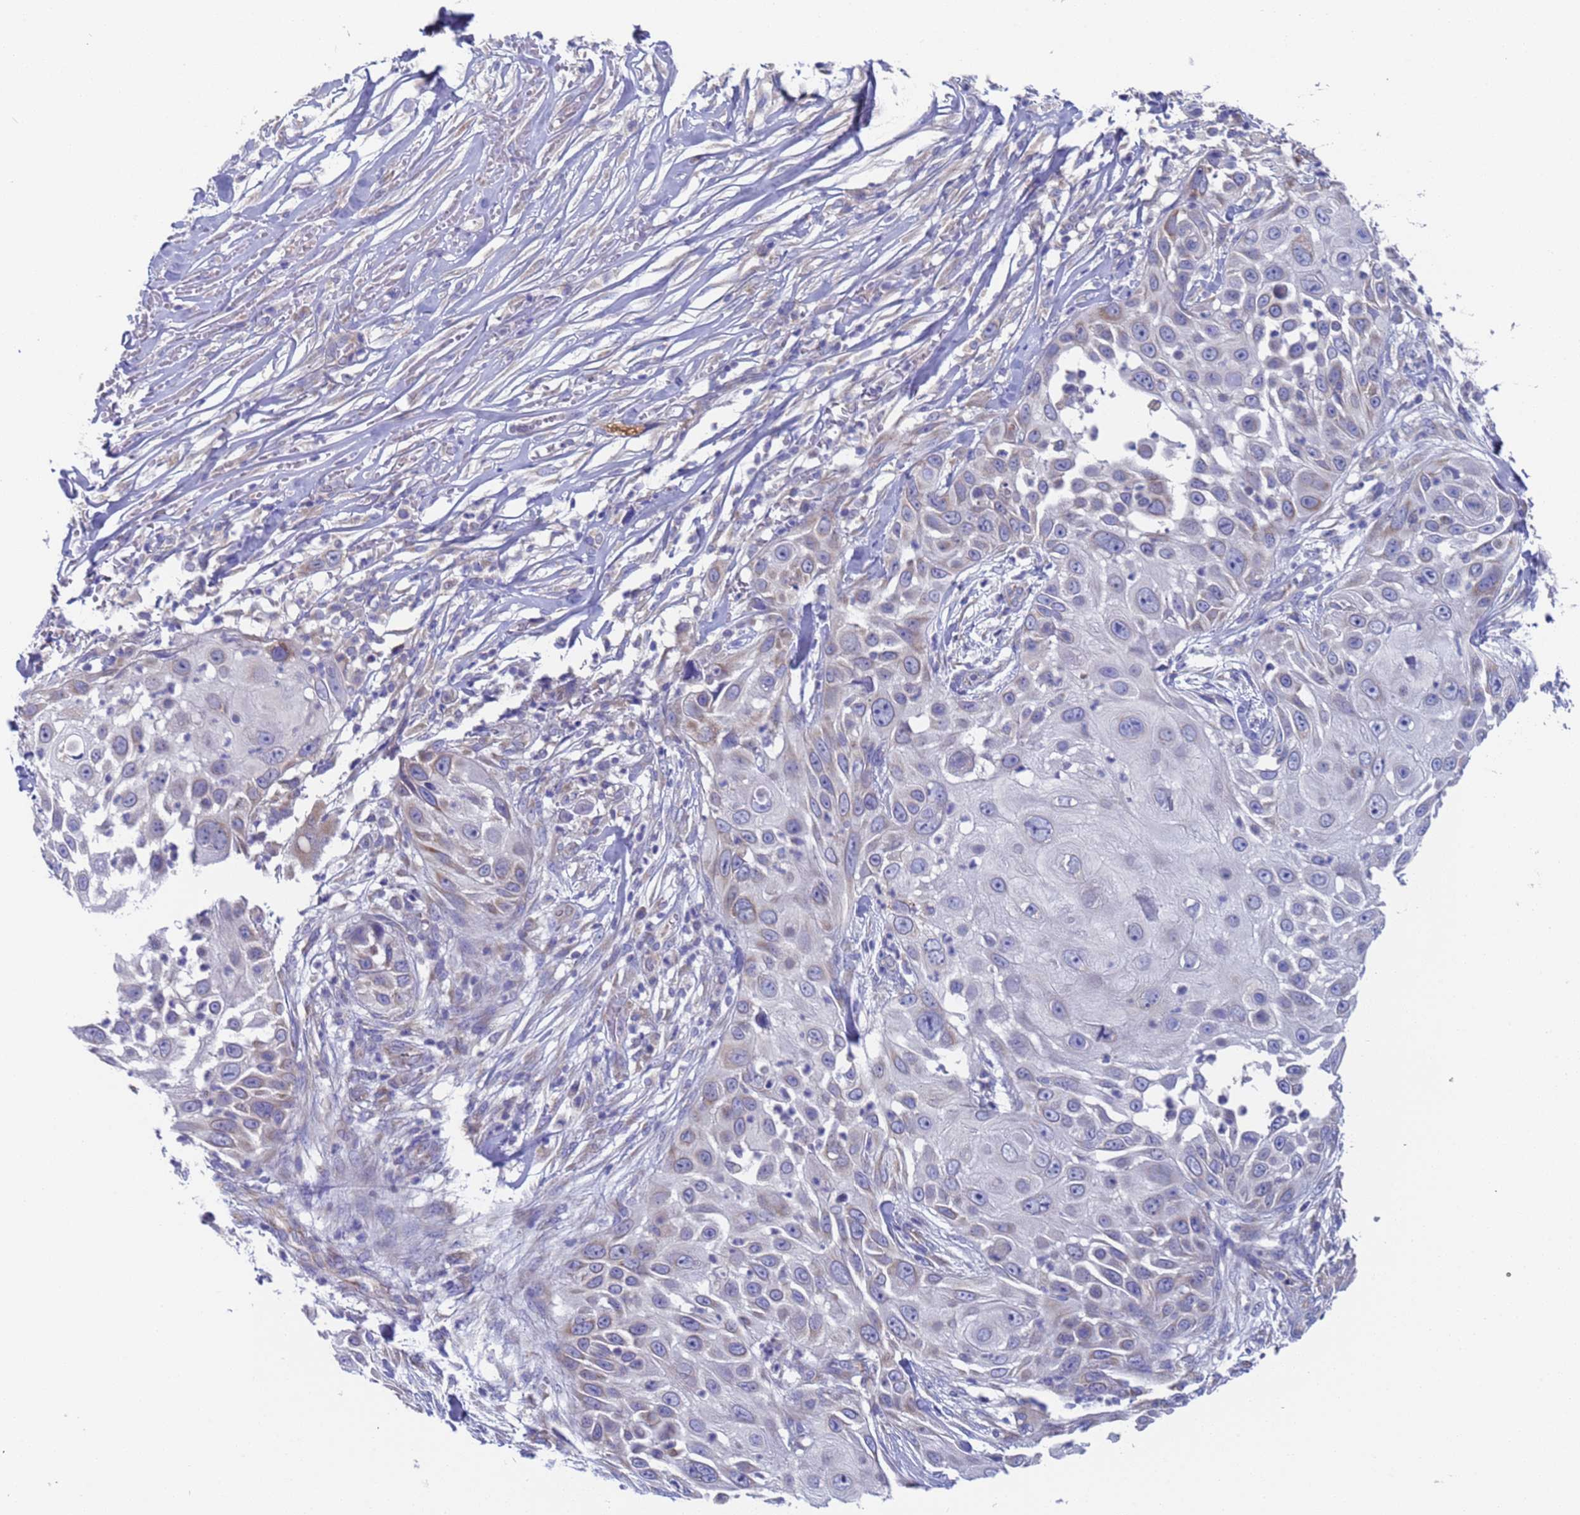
{"staining": {"intensity": "negative", "quantity": "none", "location": "none"}, "tissue": "skin cancer", "cell_type": "Tumor cells", "image_type": "cancer", "snomed": [{"axis": "morphology", "description": "Squamous cell carcinoma, NOS"}, {"axis": "topography", "description": "Skin"}], "caption": "Immunohistochemistry of human skin cancer reveals no expression in tumor cells.", "gene": "PET117", "patient": {"sex": "female", "age": 44}}